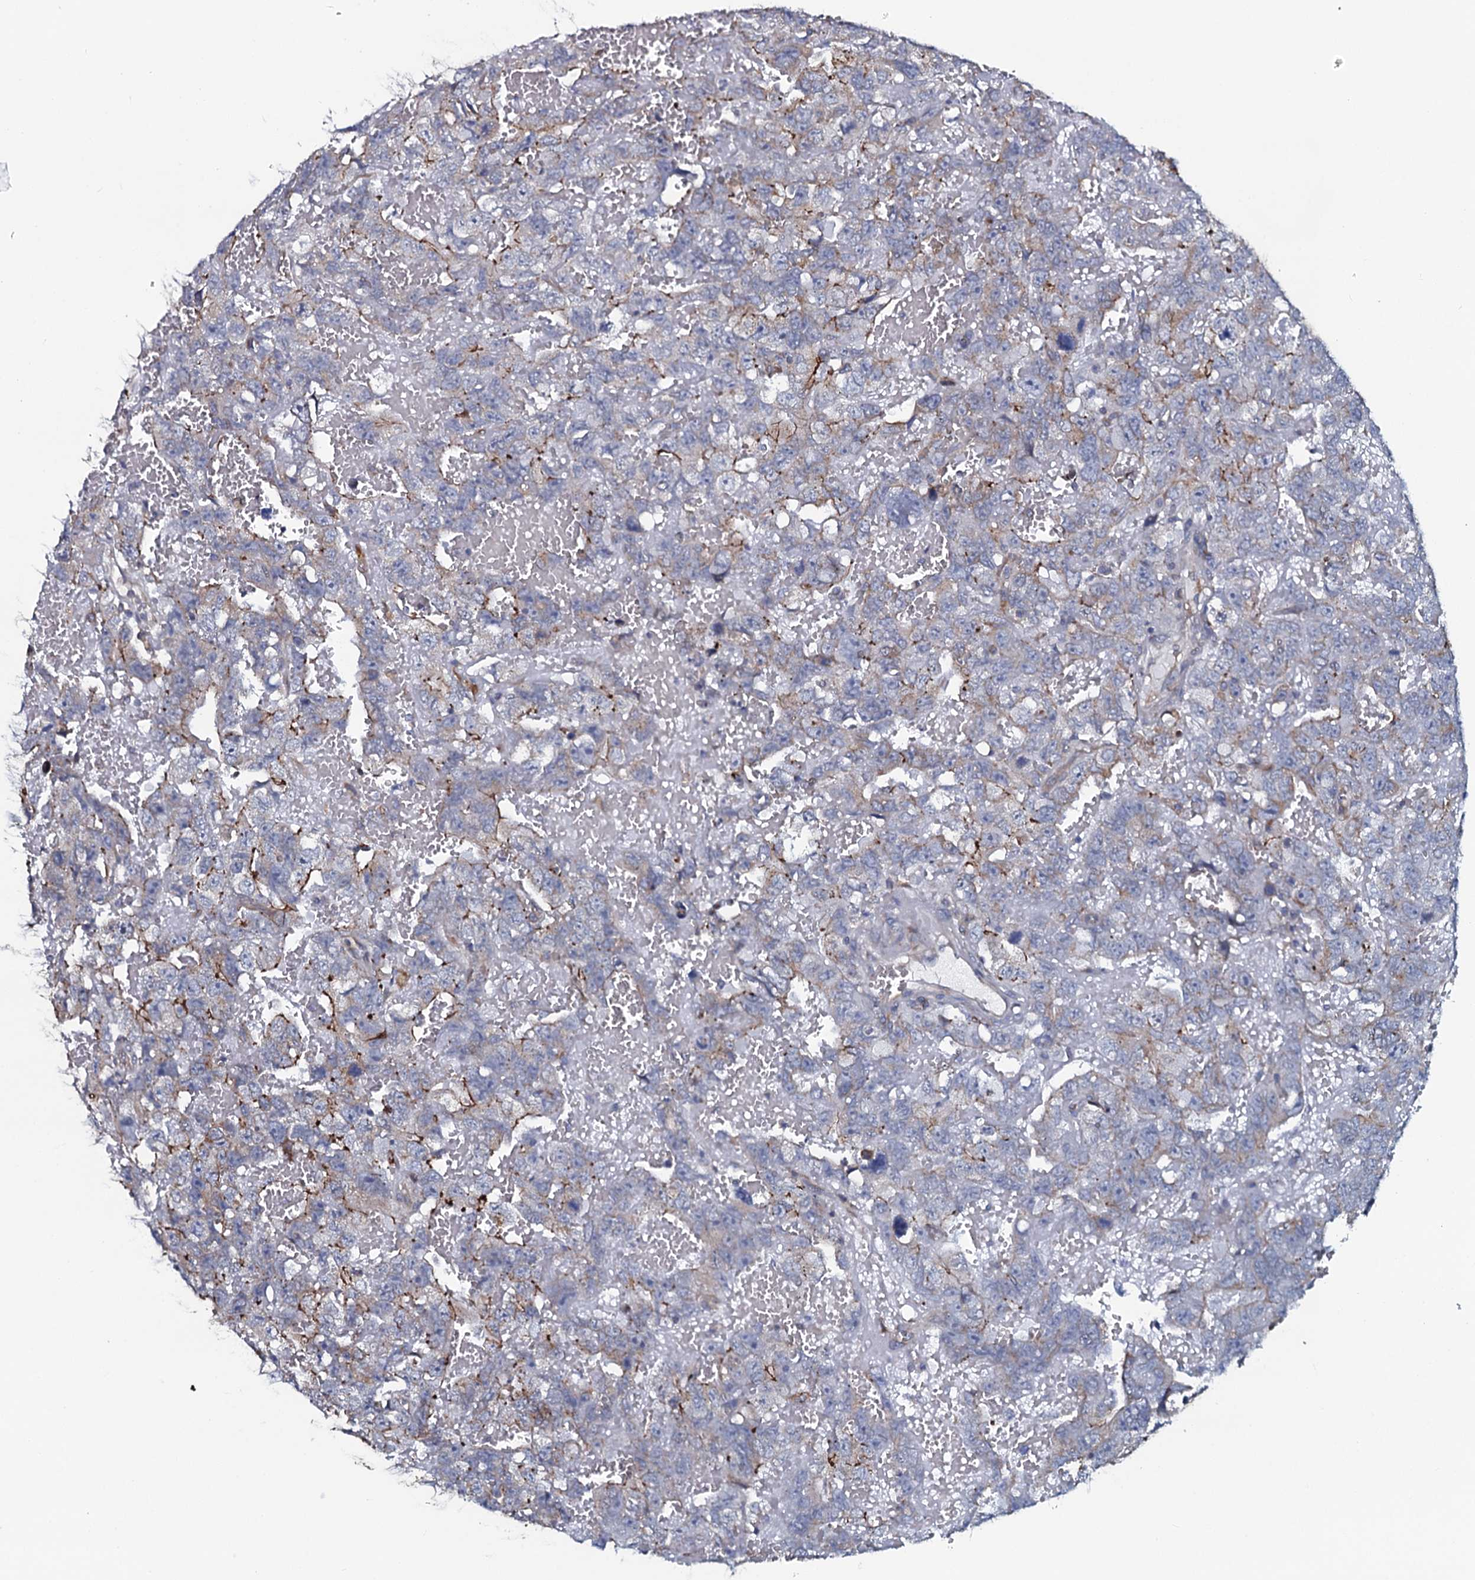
{"staining": {"intensity": "moderate", "quantity": "<25%", "location": "cytoplasmic/membranous"}, "tissue": "testis cancer", "cell_type": "Tumor cells", "image_type": "cancer", "snomed": [{"axis": "morphology", "description": "Carcinoma, Embryonal, NOS"}, {"axis": "topography", "description": "Testis"}], "caption": "Immunohistochemistry of human testis cancer (embryonal carcinoma) shows low levels of moderate cytoplasmic/membranous staining in about <25% of tumor cells. (DAB (3,3'-diaminobenzidine) IHC, brown staining for protein, blue staining for nuclei).", "gene": "TMEM151A", "patient": {"sex": "male", "age": 45}}